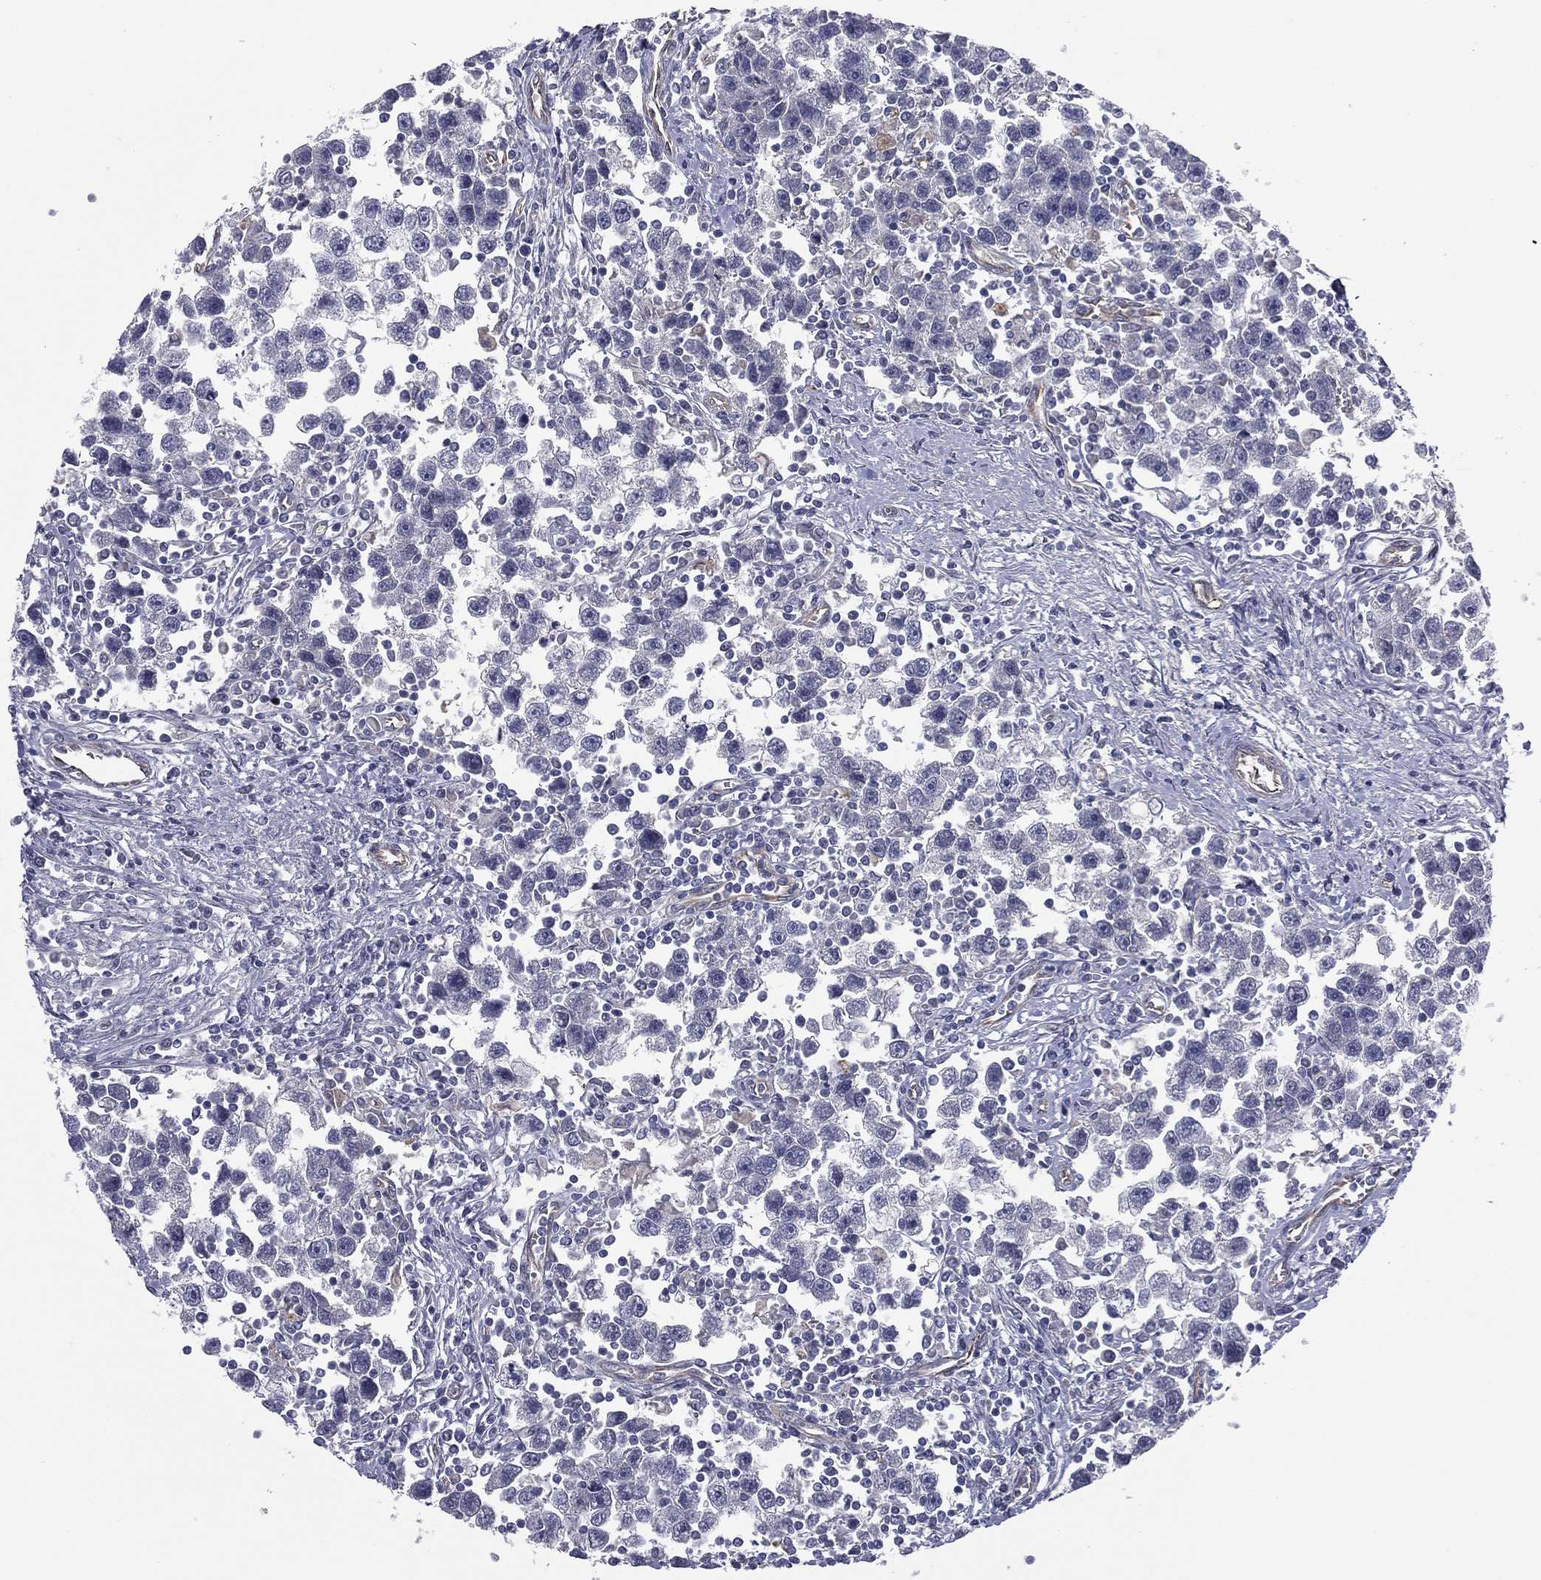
{"staining": {"intensity": "negative", "quantity": "none", "location": "none"}, "tissue": "testis cancer", "cell_type": "Tumor cells", "image_type": "cancer", "snomed": [{"axis": "morphology", "description": "Seminoma, NOS"}, {"axis": "topography", "description": "Testis"}], "caption": "Immunohistochemistry micrograph of human testis seminoma stained for a protein (brown), which displays no positivity in tumor cells. The staining is performed using DAB brown chromogen with nuclei counter-stained in using hematoxylin.", "gene": "SCUBE1", "patient": {"sex": "male", "age": 30}}